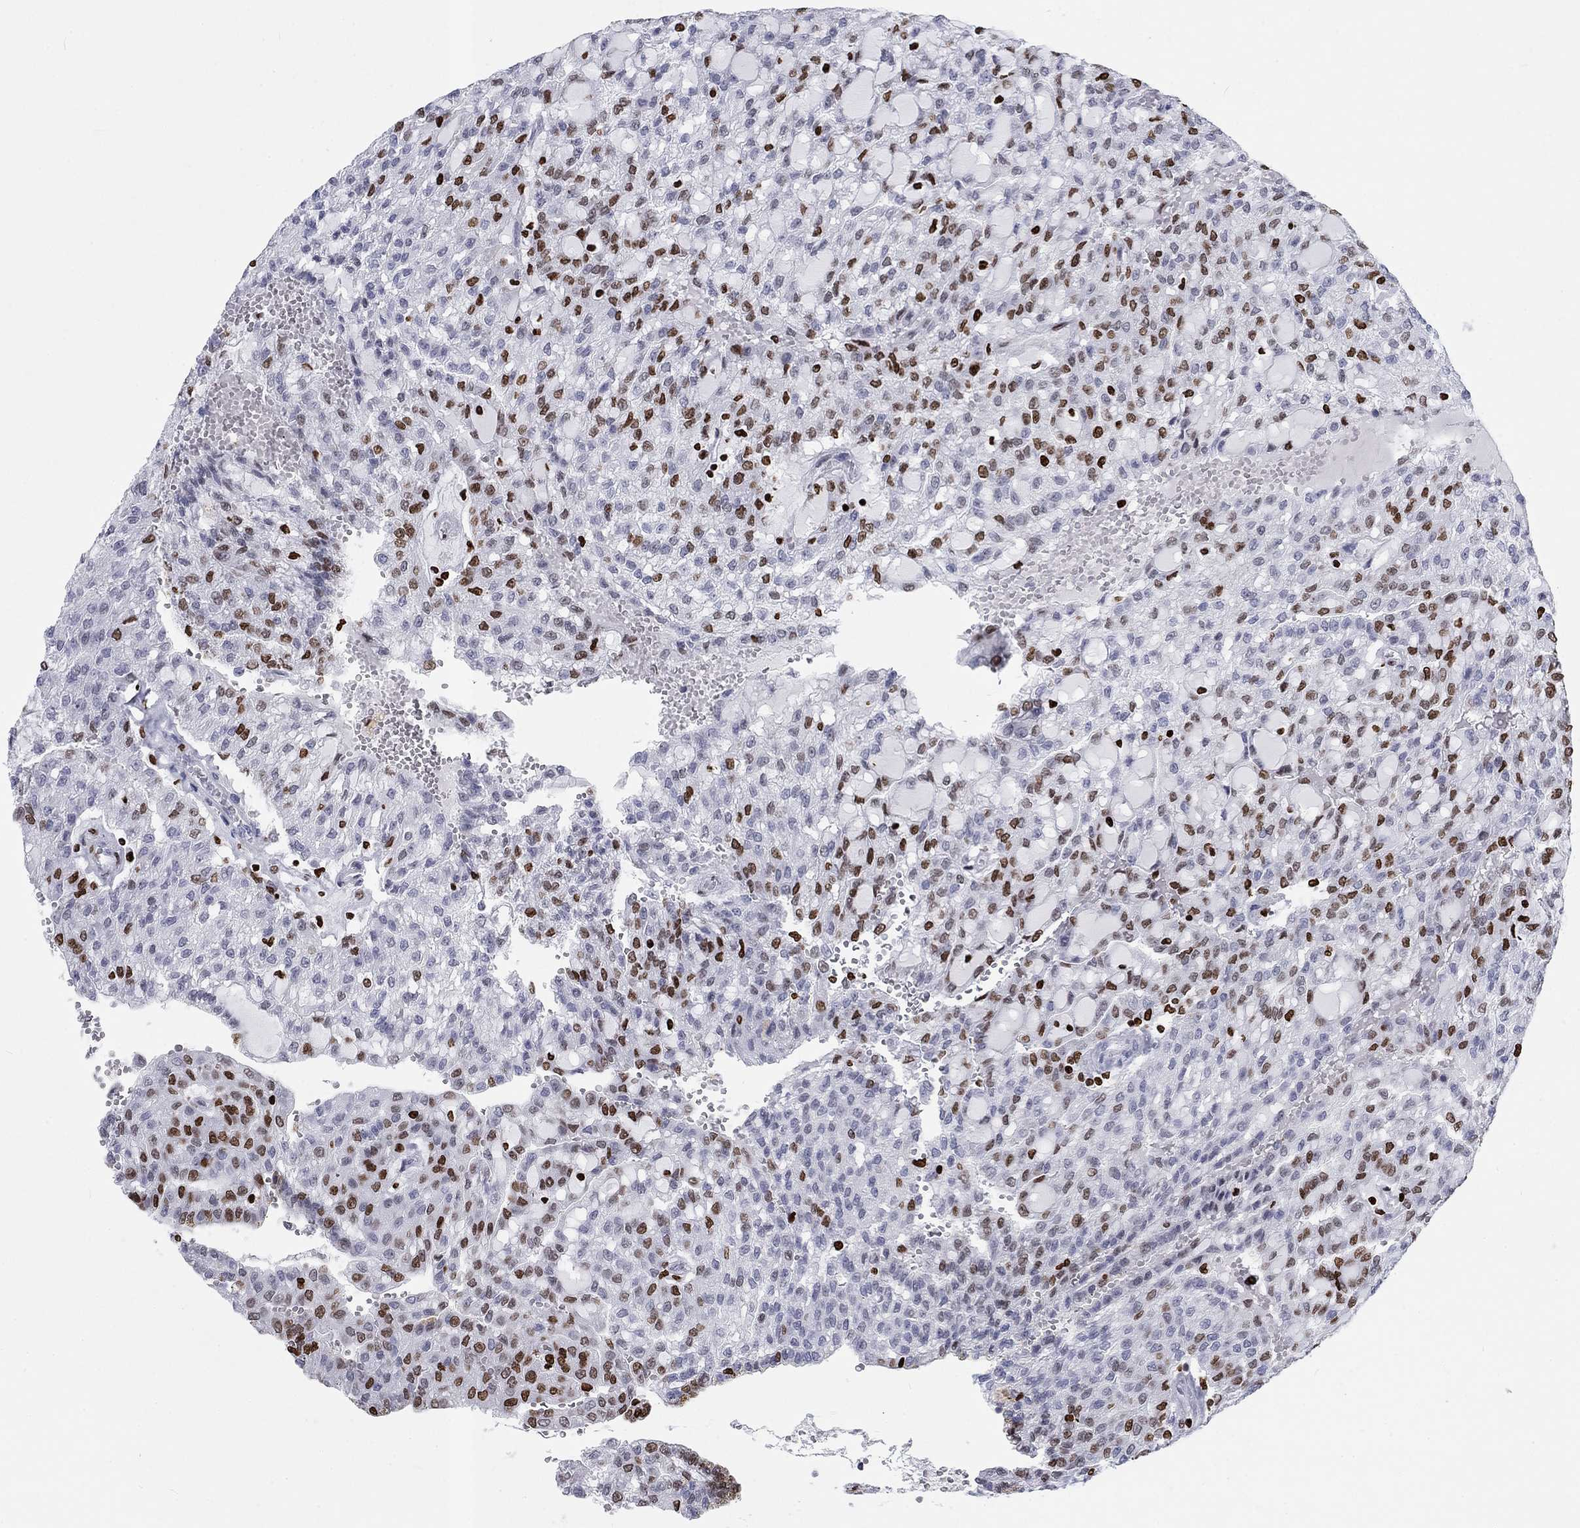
{"staining": {"intensity": "strong", "quantity": "<25%", "location": "nuclear"}, "tissue": "renal cancer", "cell_type": "Tumor cells", "image_type": "cancer", "snomed": [{"axis": "morphology", "description": "Adenocarcinoma, NOS"}, {"axis": "topography", "description": "Kidney"}], "caption": "Renal cancer (adenocarcinoma) stained for a protein exhibits strong nuclear positivity in tumor cells.", "gene": "H1-5", "patient": {"sex": "male", "age": 63}}